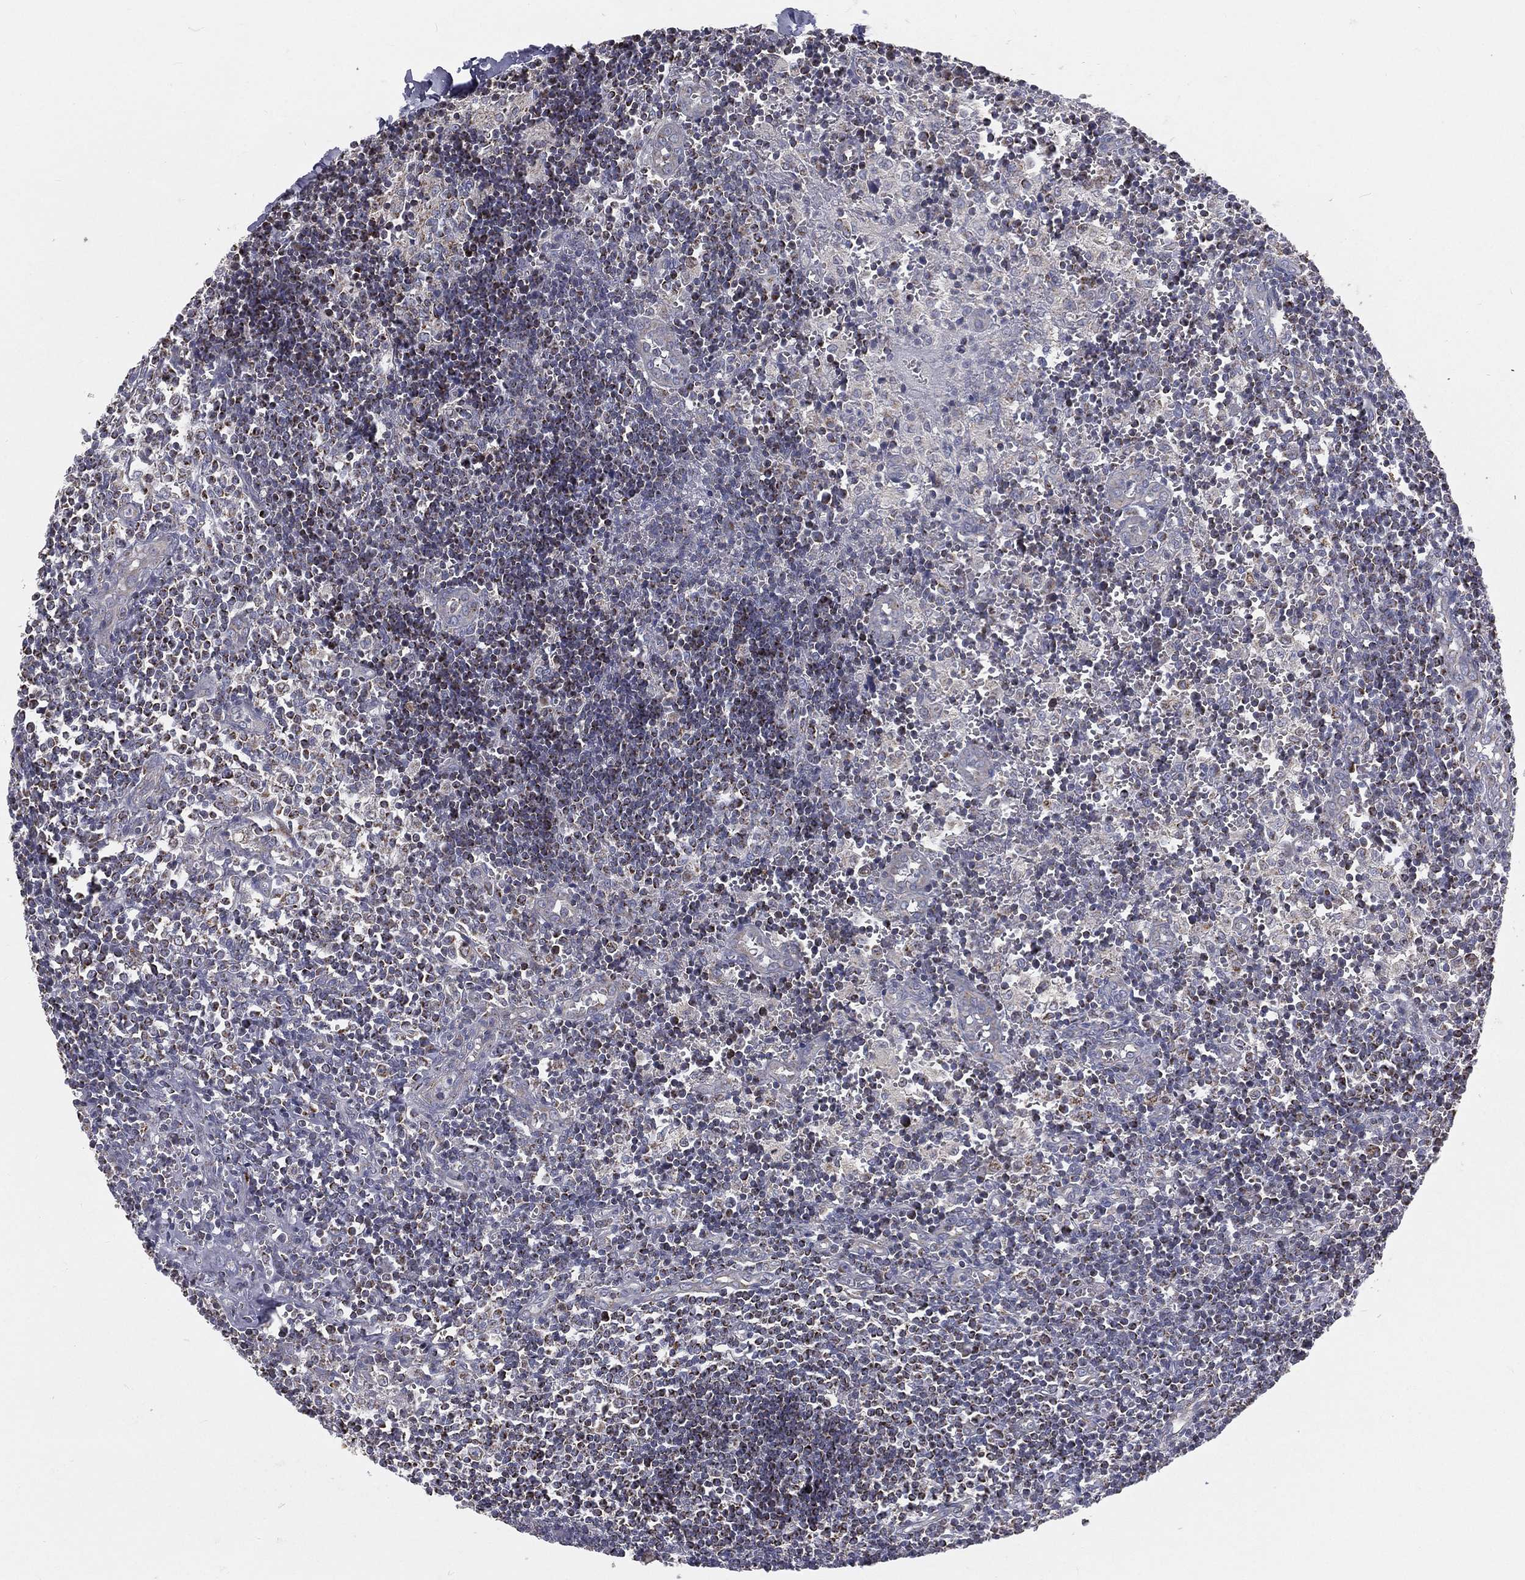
{"staining": {"intensity": "moderate", "quantity": "<25%", "location": "cytoplasmic/membranous"}, "tissue": "lymph node", "cell_type": "Germinal center cells", "image_type": "normal", "snomed": [{"axis": "morphology", "description": "Normal tissue, NOS"}, {"axis": "topography", "description": "Lymph node"}, {"axis": "topography", "description": "Salivary gland"}], "caption": "Lymph node stained for a protein (brown) shows moderate cytoplasmic/membranous positive positivity in about <25% of germinal center cells.", "gene": "HADH", "patient": {"sex": "male", "age": 78}}